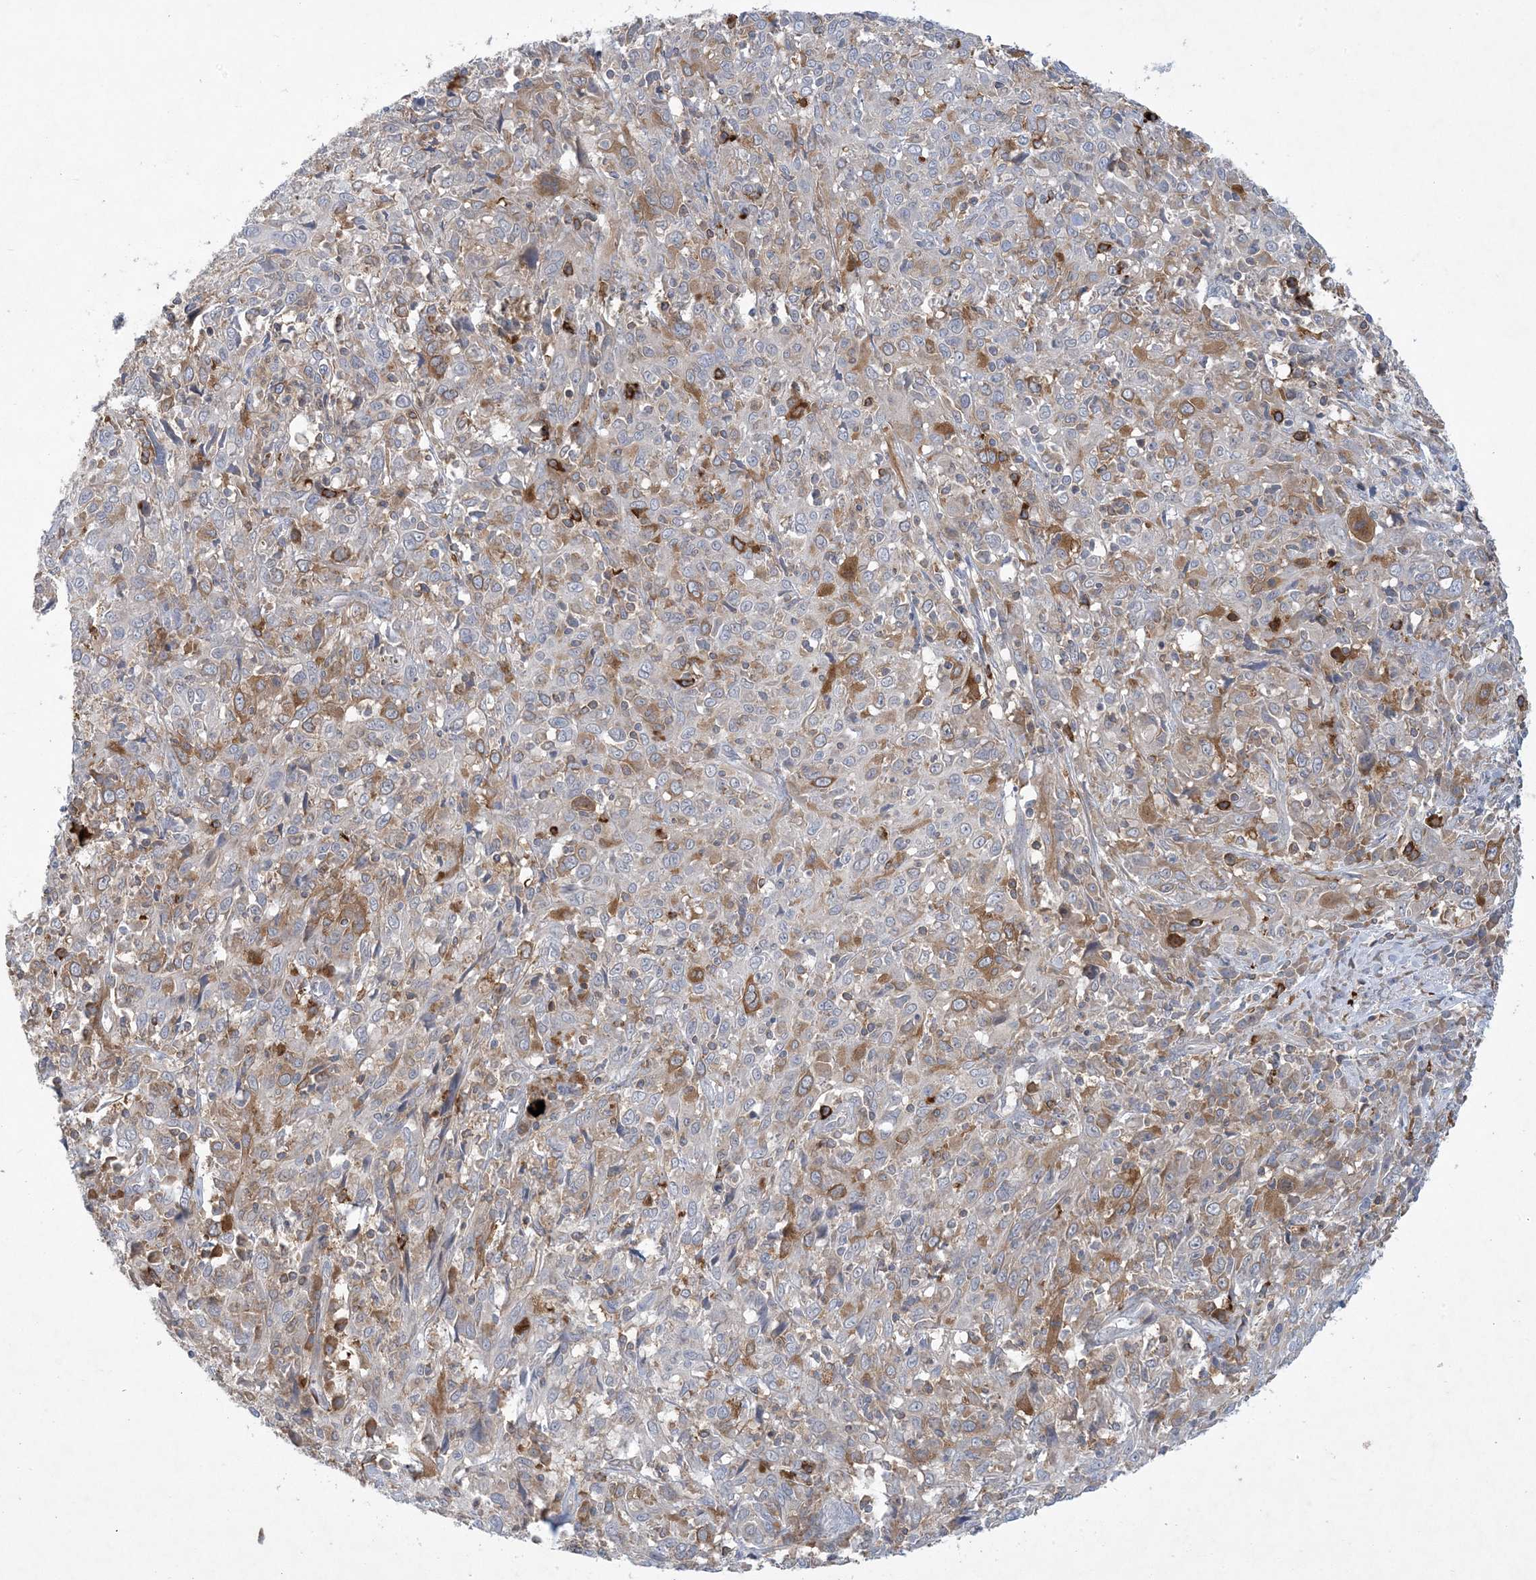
{"staining": {"intensity": "moderate", "quantity": "<25%", "location": "cytoplasmic/membranous"}, "tissue": "cervical cancer", "cell_type": "Tumor cells", "image_type": "cancer", "snomed": [{"axis": "morphology", "description": "Squamous cell carcinoma, NOS"}, {"axis": "topography", "description": "Cervix"}], "caption": "The histopathology image demonstrates immunohistochemical staining of cervical cancer. There is moderate cytoplasmic/membranous staining is appreciated in approximately <25% of tumor cells.", "gene": "AOC1", "patient": {"sex": "female", "age": 46}}